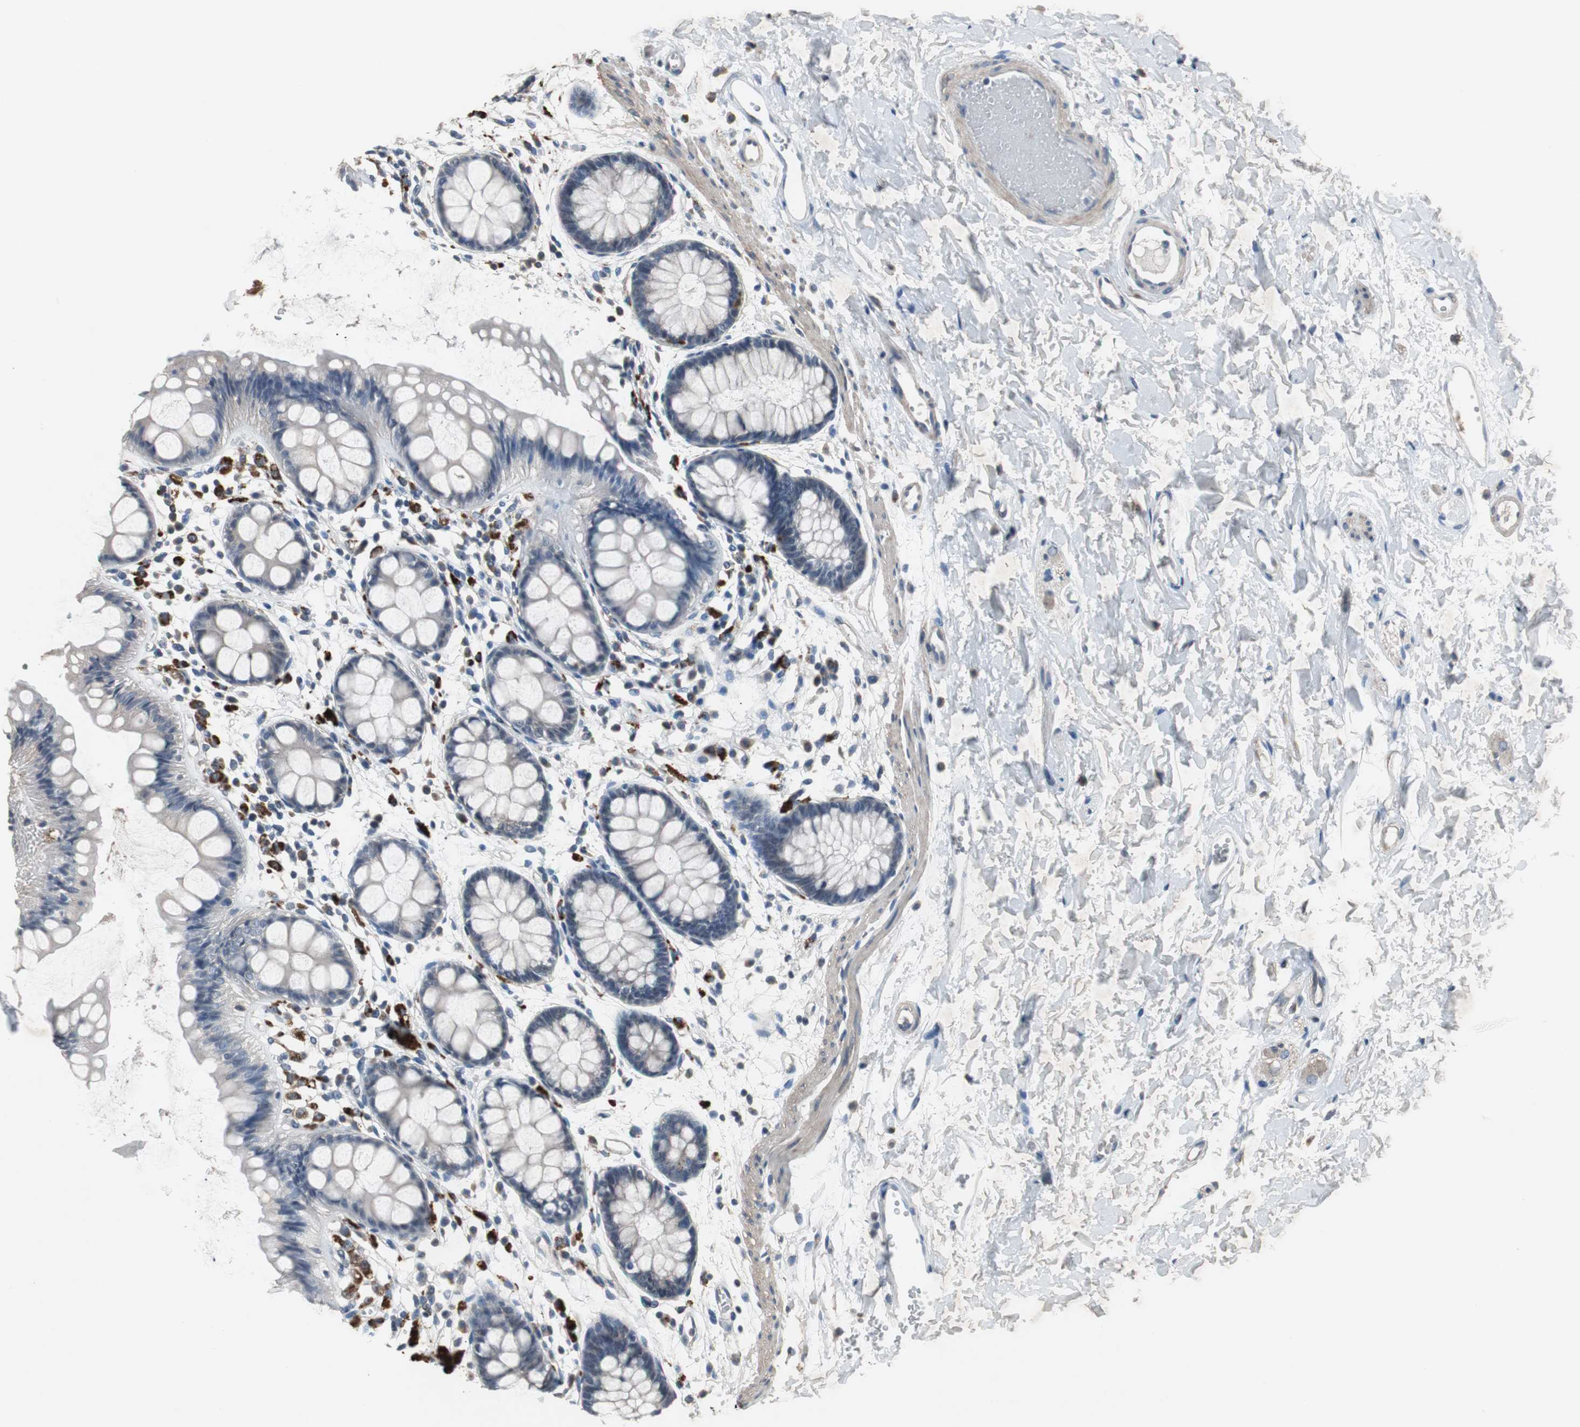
{"staining": {"intensity": "negative", "quantity": "none", "location": "none"}, "tissue": "rectum", "cell_type": "Glandular cells", "image_type": "normal", "snomed": [{"axis": "morphology", "description": "Normal tissue, NOS"}, {"axis": "topography", "description": "Rectum"}], "caption": "This is an IHC photomicrograph of normal human rectum. There is no expression in glandular cells.", "gene": "PCYT1B", "patient": {"sex": "female", "age": 66}}